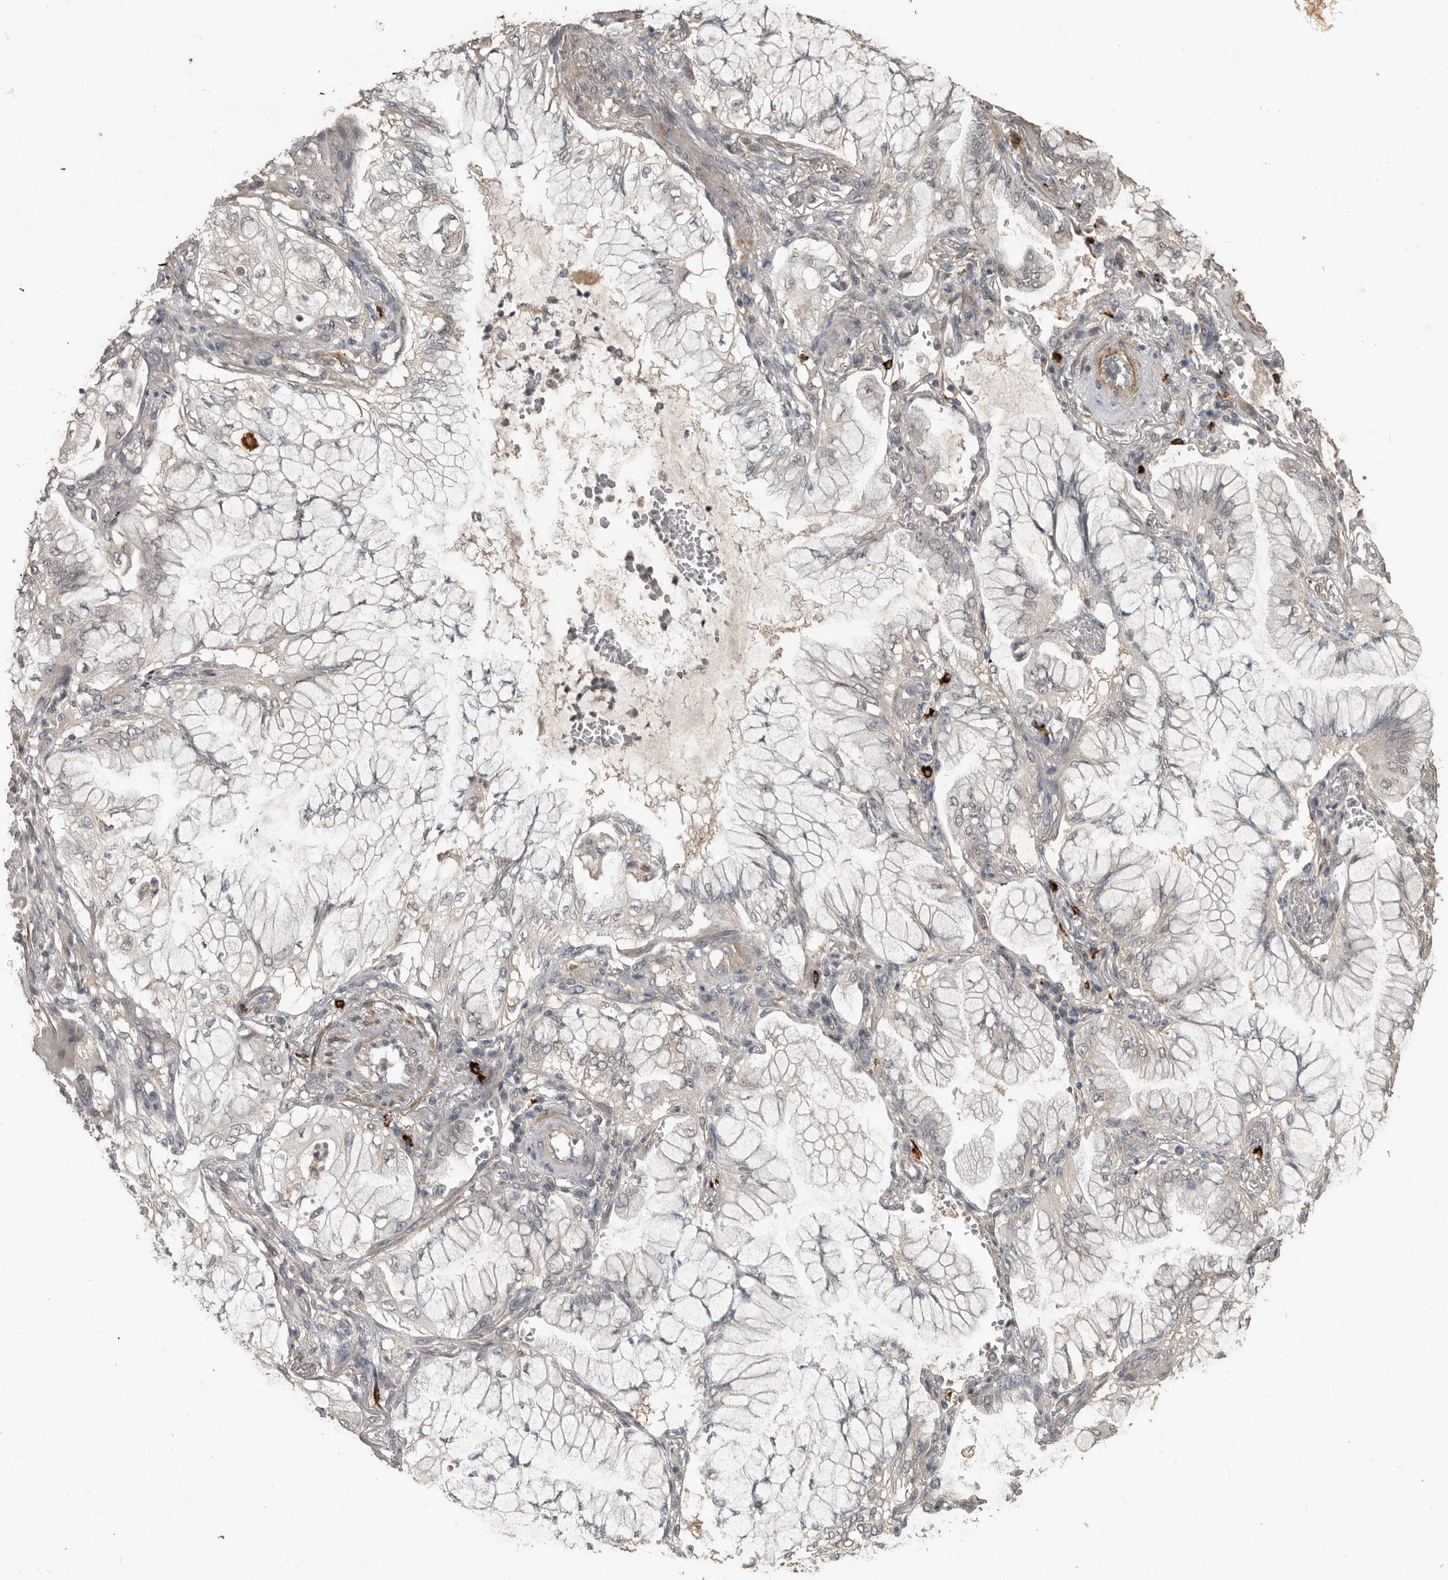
{"staining": {"intensity": "weak", "quantity": "<25%", "location": "cytoplasmic/membranous"}, "tissue": "lung cancer", "cell_type": "Tumor cells", "image_type": "cancer", "snomed": [{"axis": "morphology", "description": "Adenocarcinoma, NOS"}, {"axis": "topography", "description": "Lung"}], "caption": "High magnification brightfield microscopy of lung cancer (adenocarcinoma) stained with DAB (3,3'-diaminobenzidine) (brown) and counterstained with hematoxylin (blue): tumor cells show no significant expression. Brightfield microscopy of IHC stained with DAB (3,3'-diaminobenzidine) (brown) and hematoxylin (blue), captured at high magnification.", "gene": "BAMBI", "patient": {"sex": "female", "age": 70}}